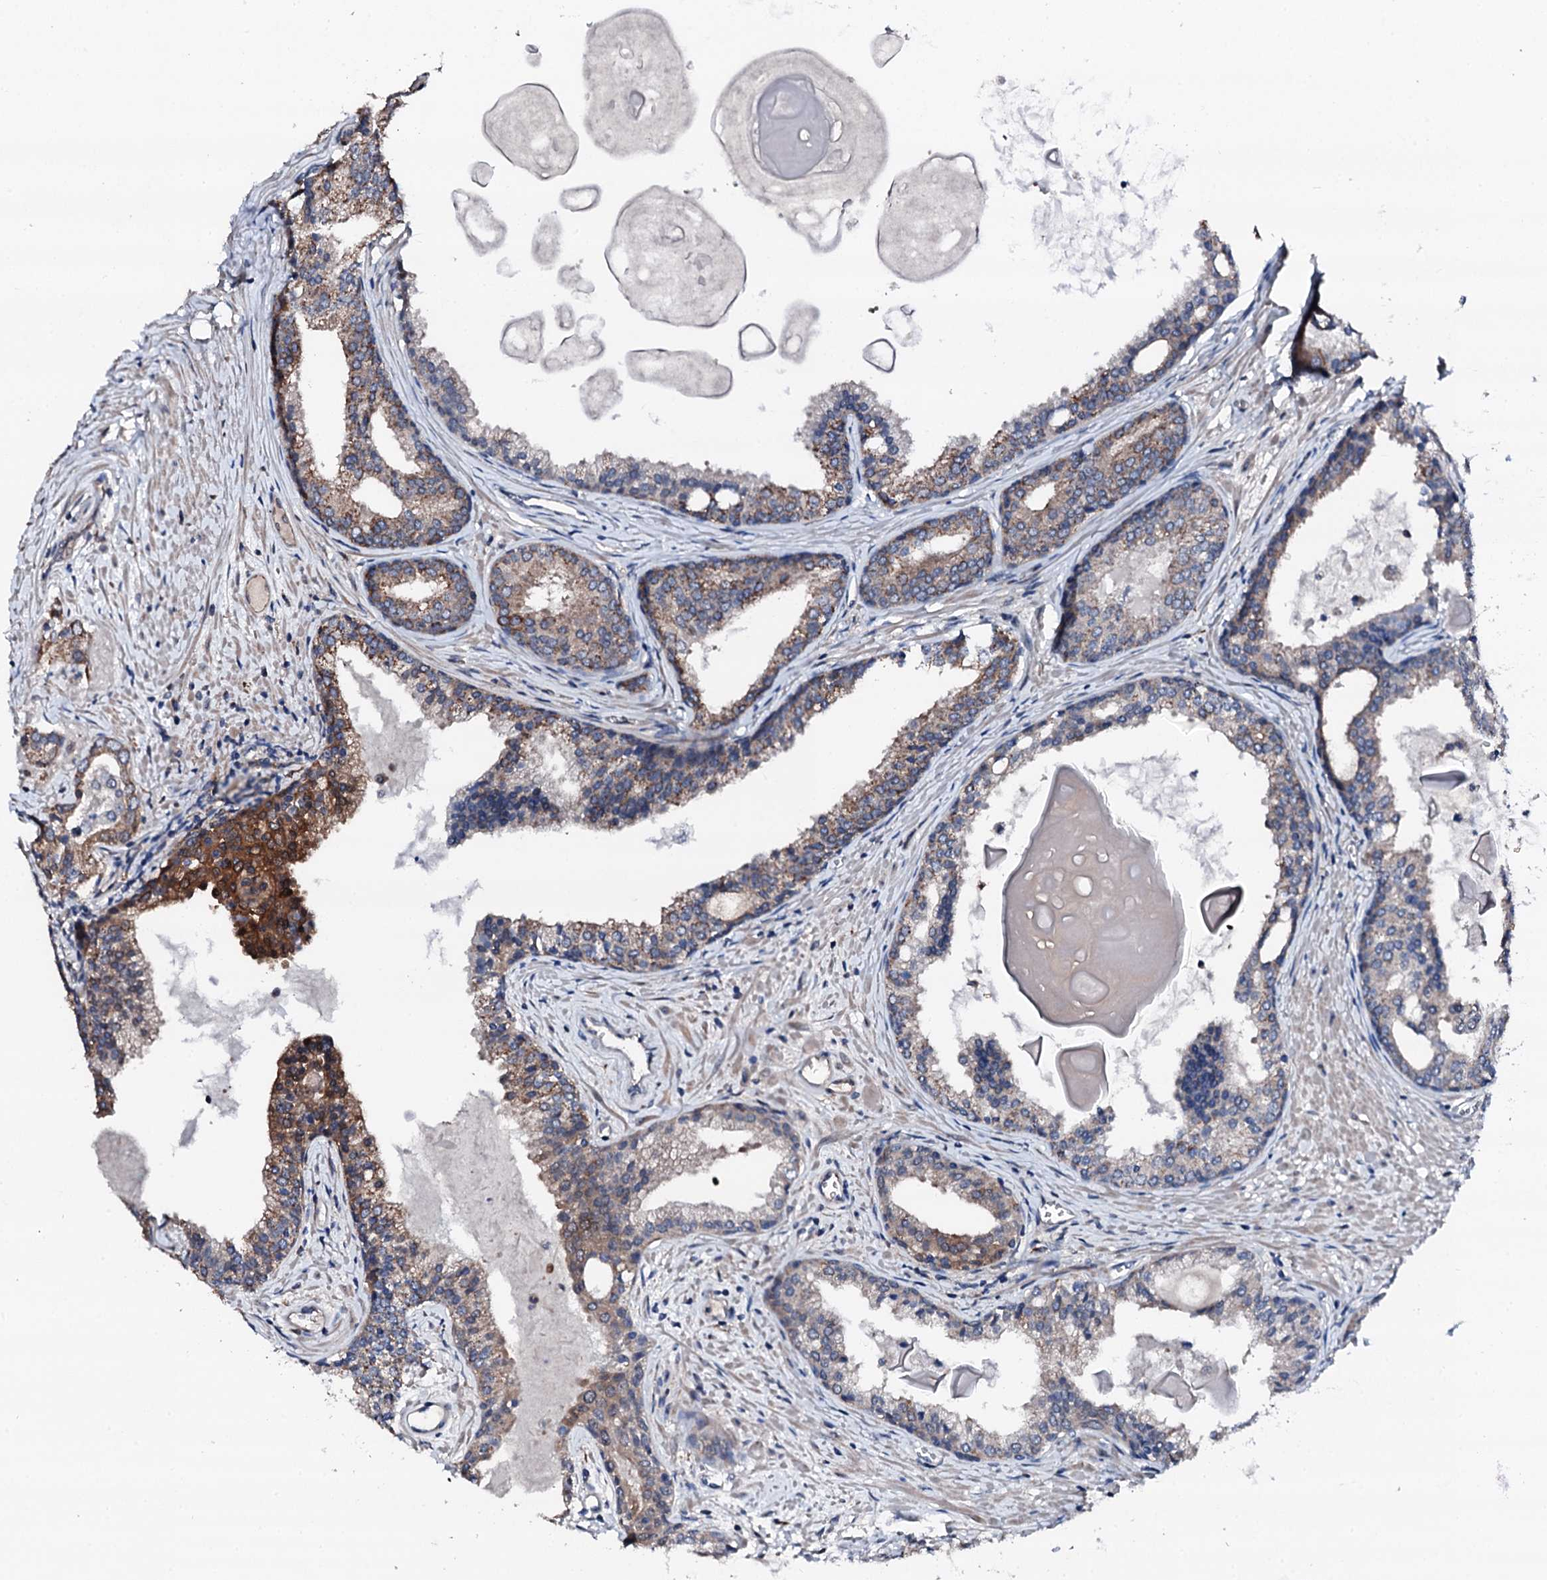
{"staining": {"intensity": "moderate", "quantity": "<25%", "location": "cytoplasmic/membranous"}, "tissue": "prostate cancer", "cell_type": "Tumor cells", "image_type": "cancer", "snomed": [{"axis": "morphology", "description": "Adenocarcinoma, High grade"}, {"axis": "topography", "description": "Prostate"}], "caption": "IHC photomicrograph of neoplastic tissue: human prostate adenocarcinoma (high-grade) stained using IHC displays low levels of moderate protein expression localized specifically in the cytoplasmic/membranous of tumor cells, appearing as a cytoplasmic/membranous brown color.", "gene": "TRAFD1", "patient": {"sex": "male", "age": 68}}